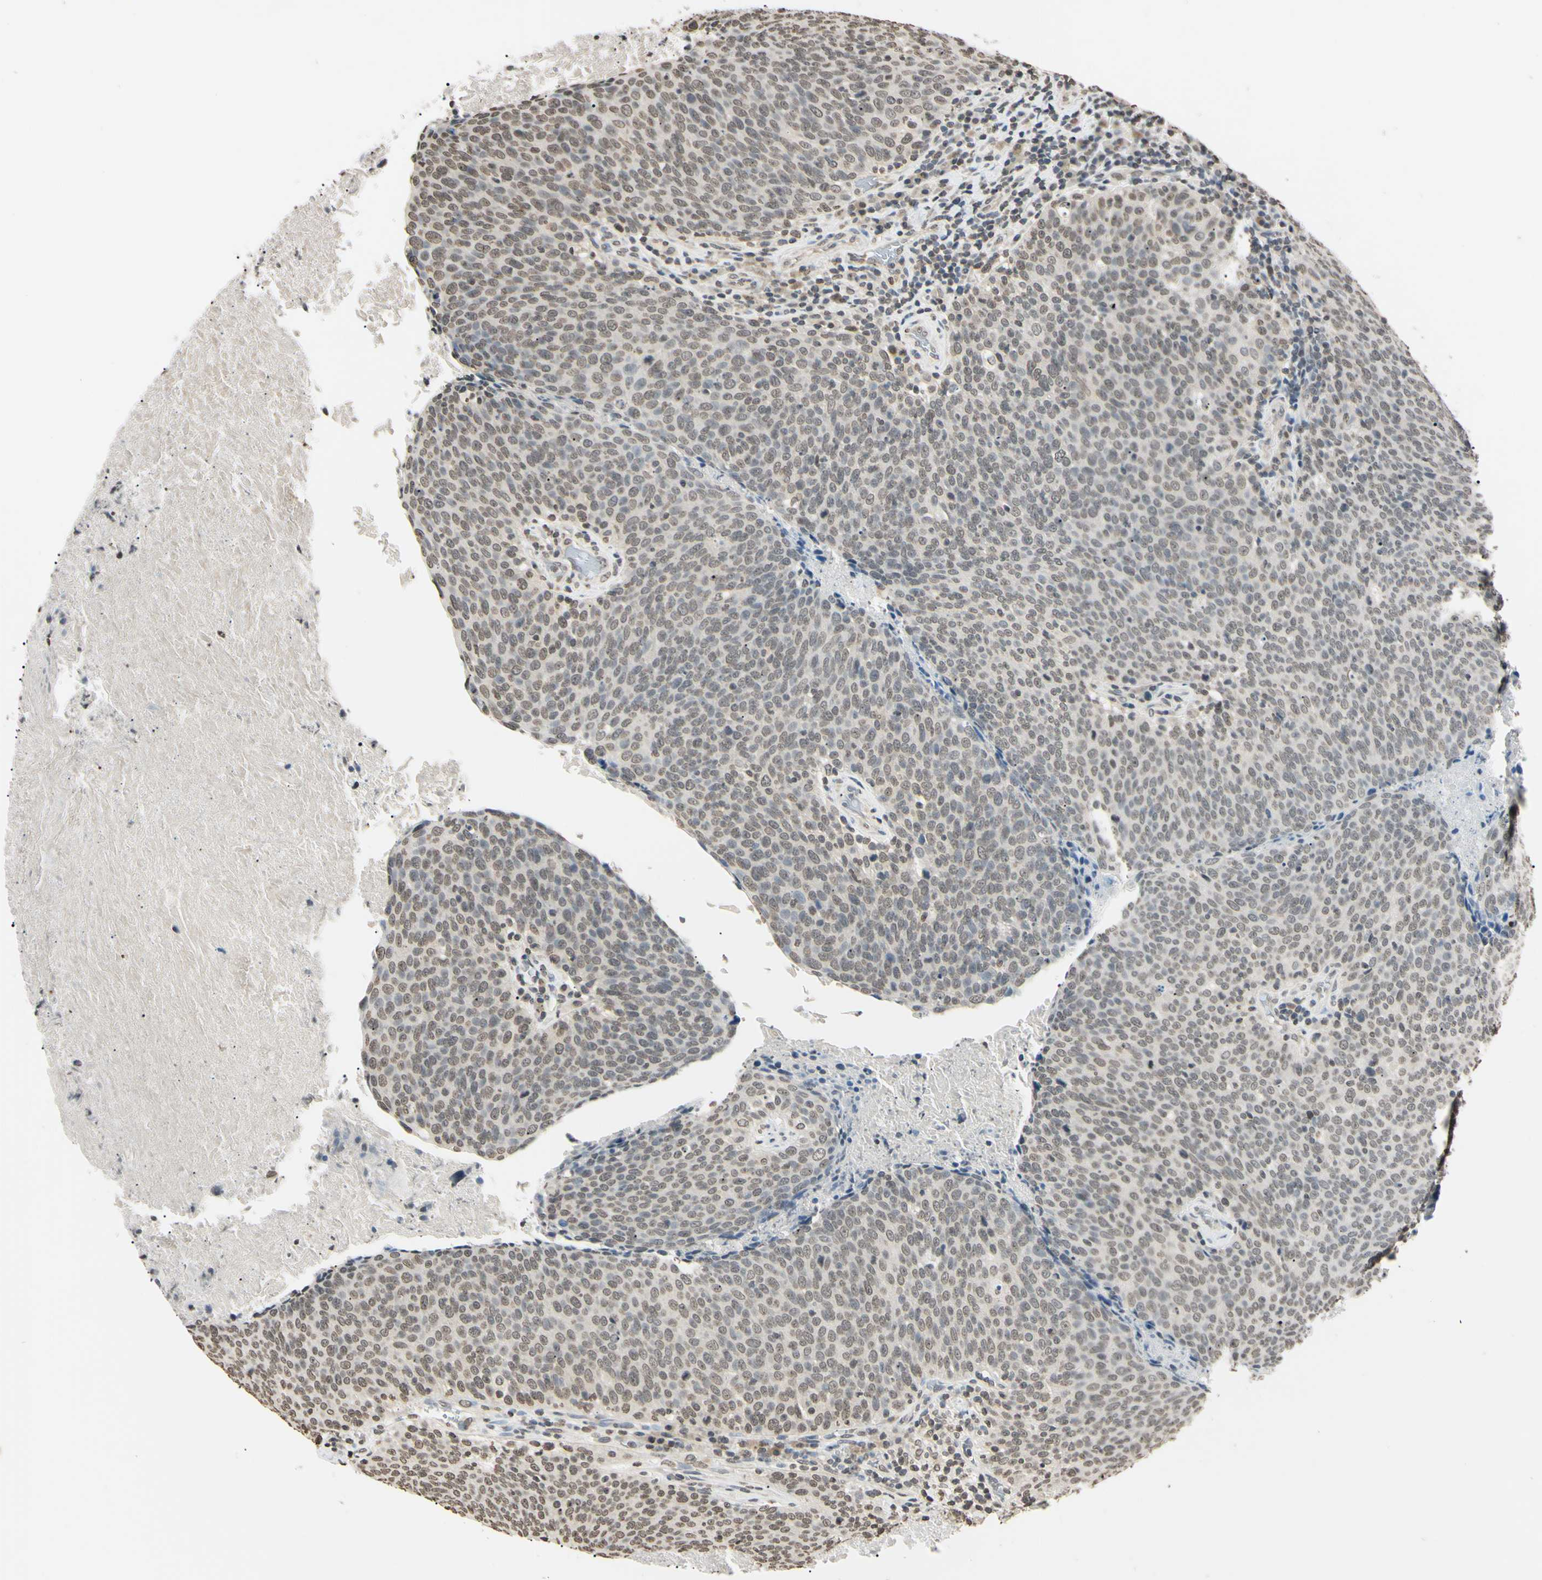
{"staining": {"intensity": "weak", "quantity": ">75%", "location": "nuclear"}, "tissue": "head and neck cancer", "cell_type": "Tumor cells", "image_type": "cancer", "snomed": [{"axis": "morphology", "description": "Squamous cell carcinoma, NOS"}, {"axis": "morphology", "description": "Squamous cell carcinoma, metastatic, NOS"}, {"axis": "topography", "description": "Lymph node"}, {"axis": "topography", "description": "Head-Neck"}], "caption": "Head and neck cancer stained with a protein marker reveals weak staining in tumor cells.", "gene": "CDC45", "patient": {"sex": "male", "age": 62}}